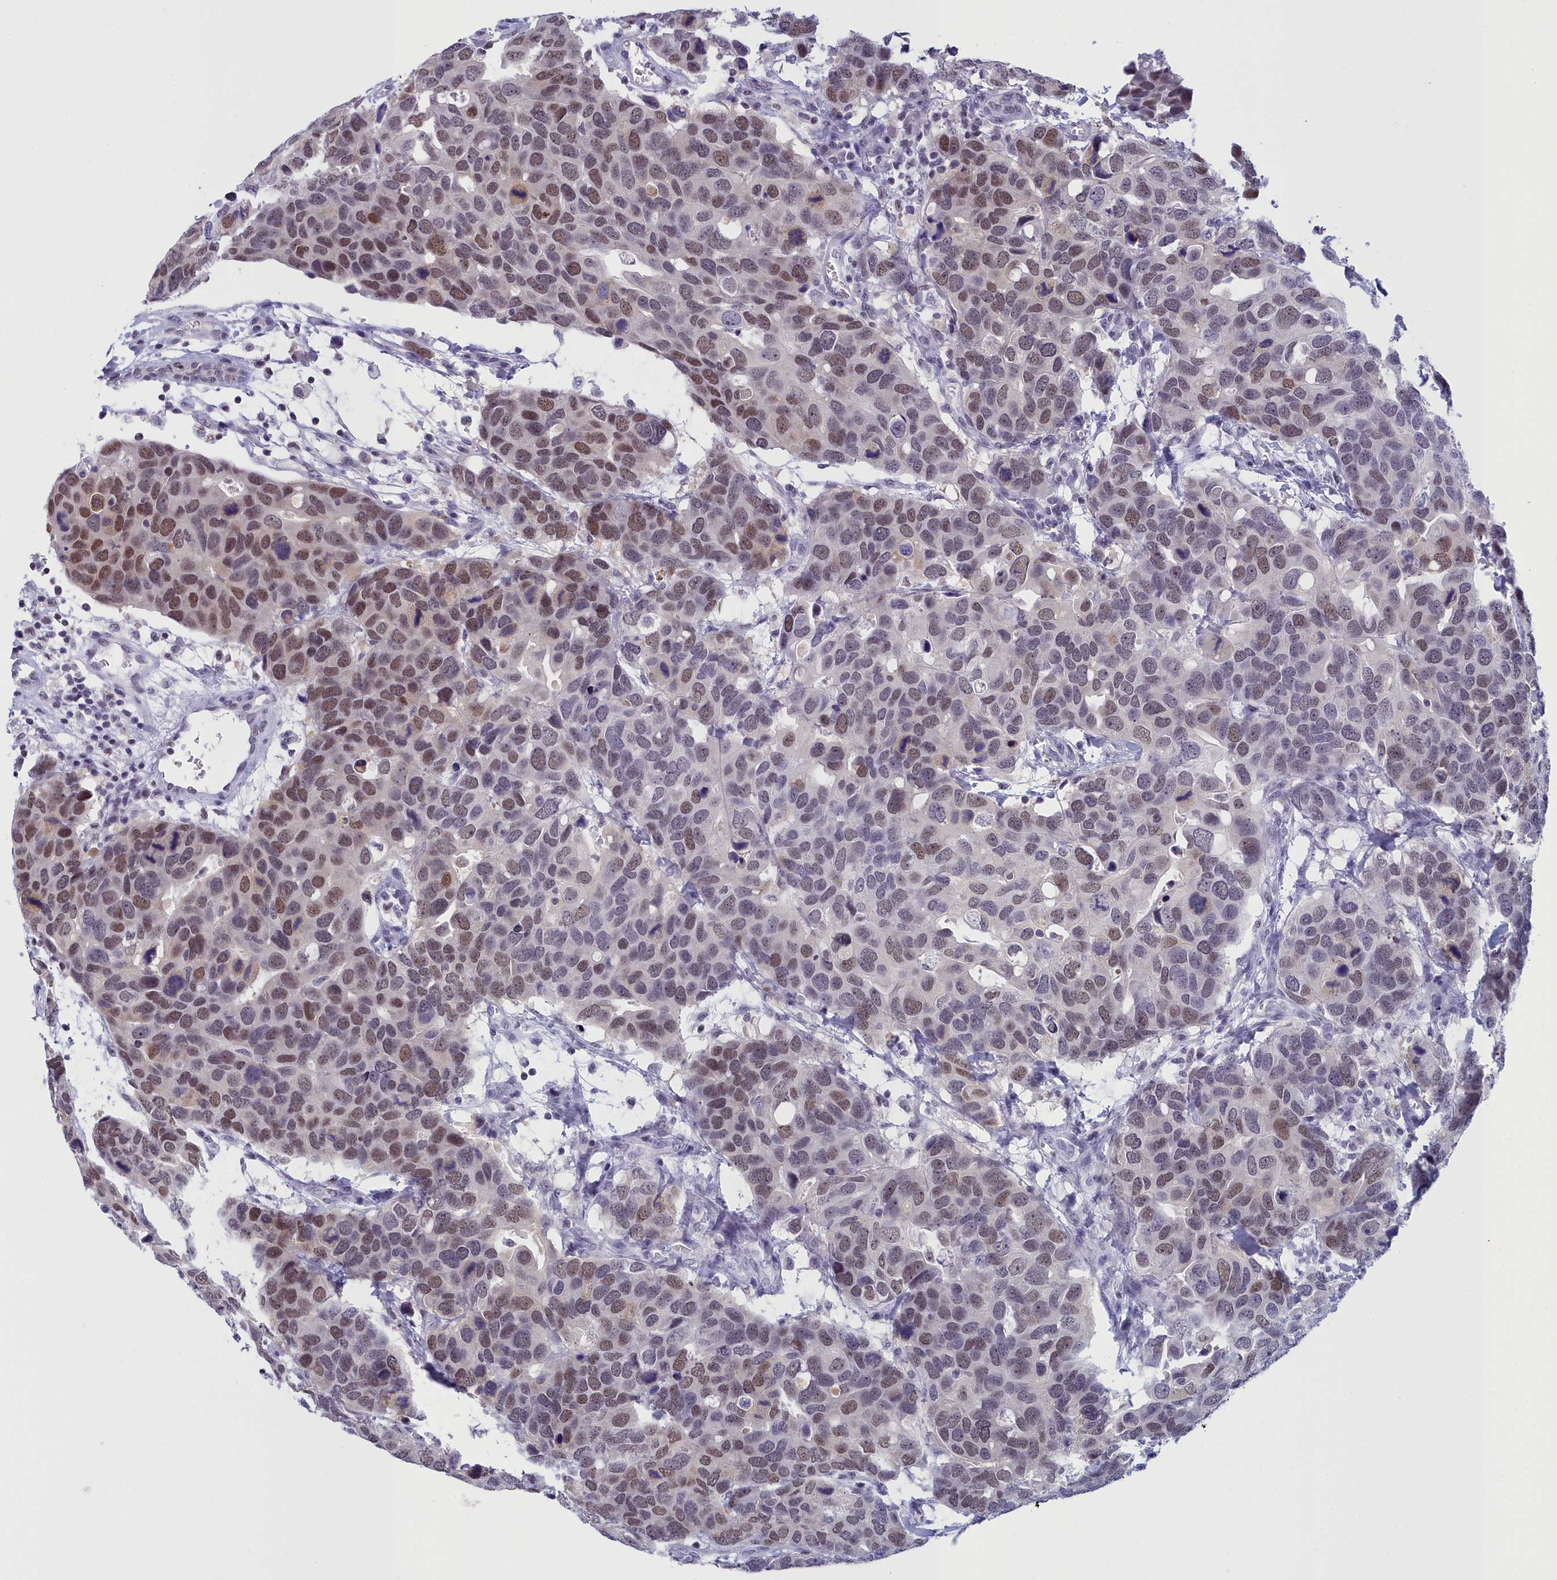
{"staining": {"intensity": "moderate", "quantity": "25%-75%", "location": "nuclear"}, "tissue": "breast cancer", "cell_type": "Tumor cells", "image_type": "cancer", "snomed": [{"axis": "morphology", "description": "Duct carcinoma"}, {"axis": "topography", "description": "Breast"}], "caption": "A brown stain highlights moderate nuclear positivity of a protein in intraductal carcinoma (breast) tumor cells. The staining was performed using DAB to visualize the protein expression in brown, while the nuclei were stained in blue with hematoxylin (Magnification: 20x).", "gene": "CCDC97", "patient": {"sex": "female", "age": 83}}